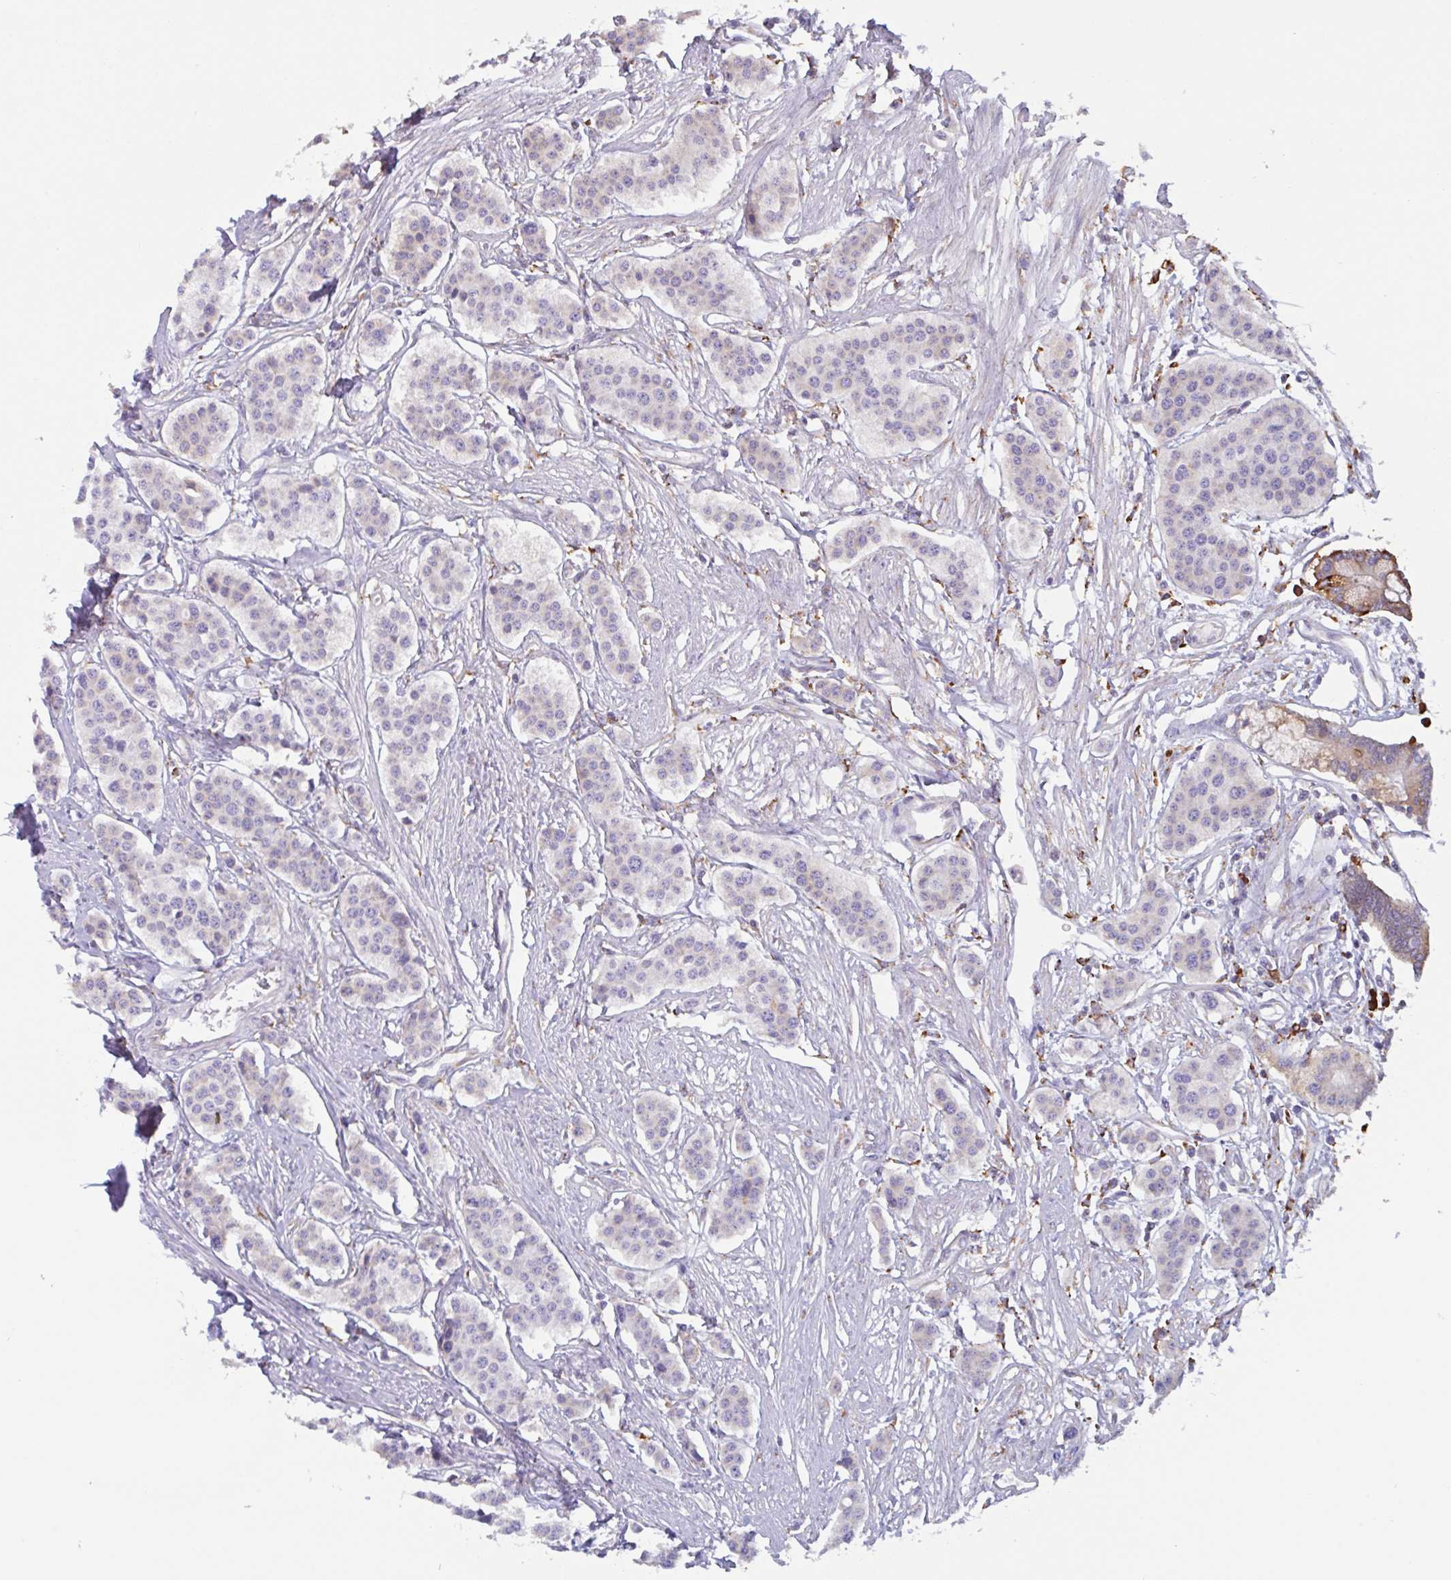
{"staining": {"intensity": "negative", "quantity": "none", "location": "none"}, "tissue": "carcinoid", "cell_type": "Tumor cells", "image_type": "cancer", "snomed": [{"axis": "morphology", "description": "Carcinoid, malignant, NOS"}, {"axis": "topography", "description": "Small intestine"}], "caption": "A high-resolution image shows immunohistochemistry (IHC) staining of carcinoid, which displays no significant positivity in tumor cells.", "gene": "DOK4", "patient": {"sex": "male", "age": 60}}